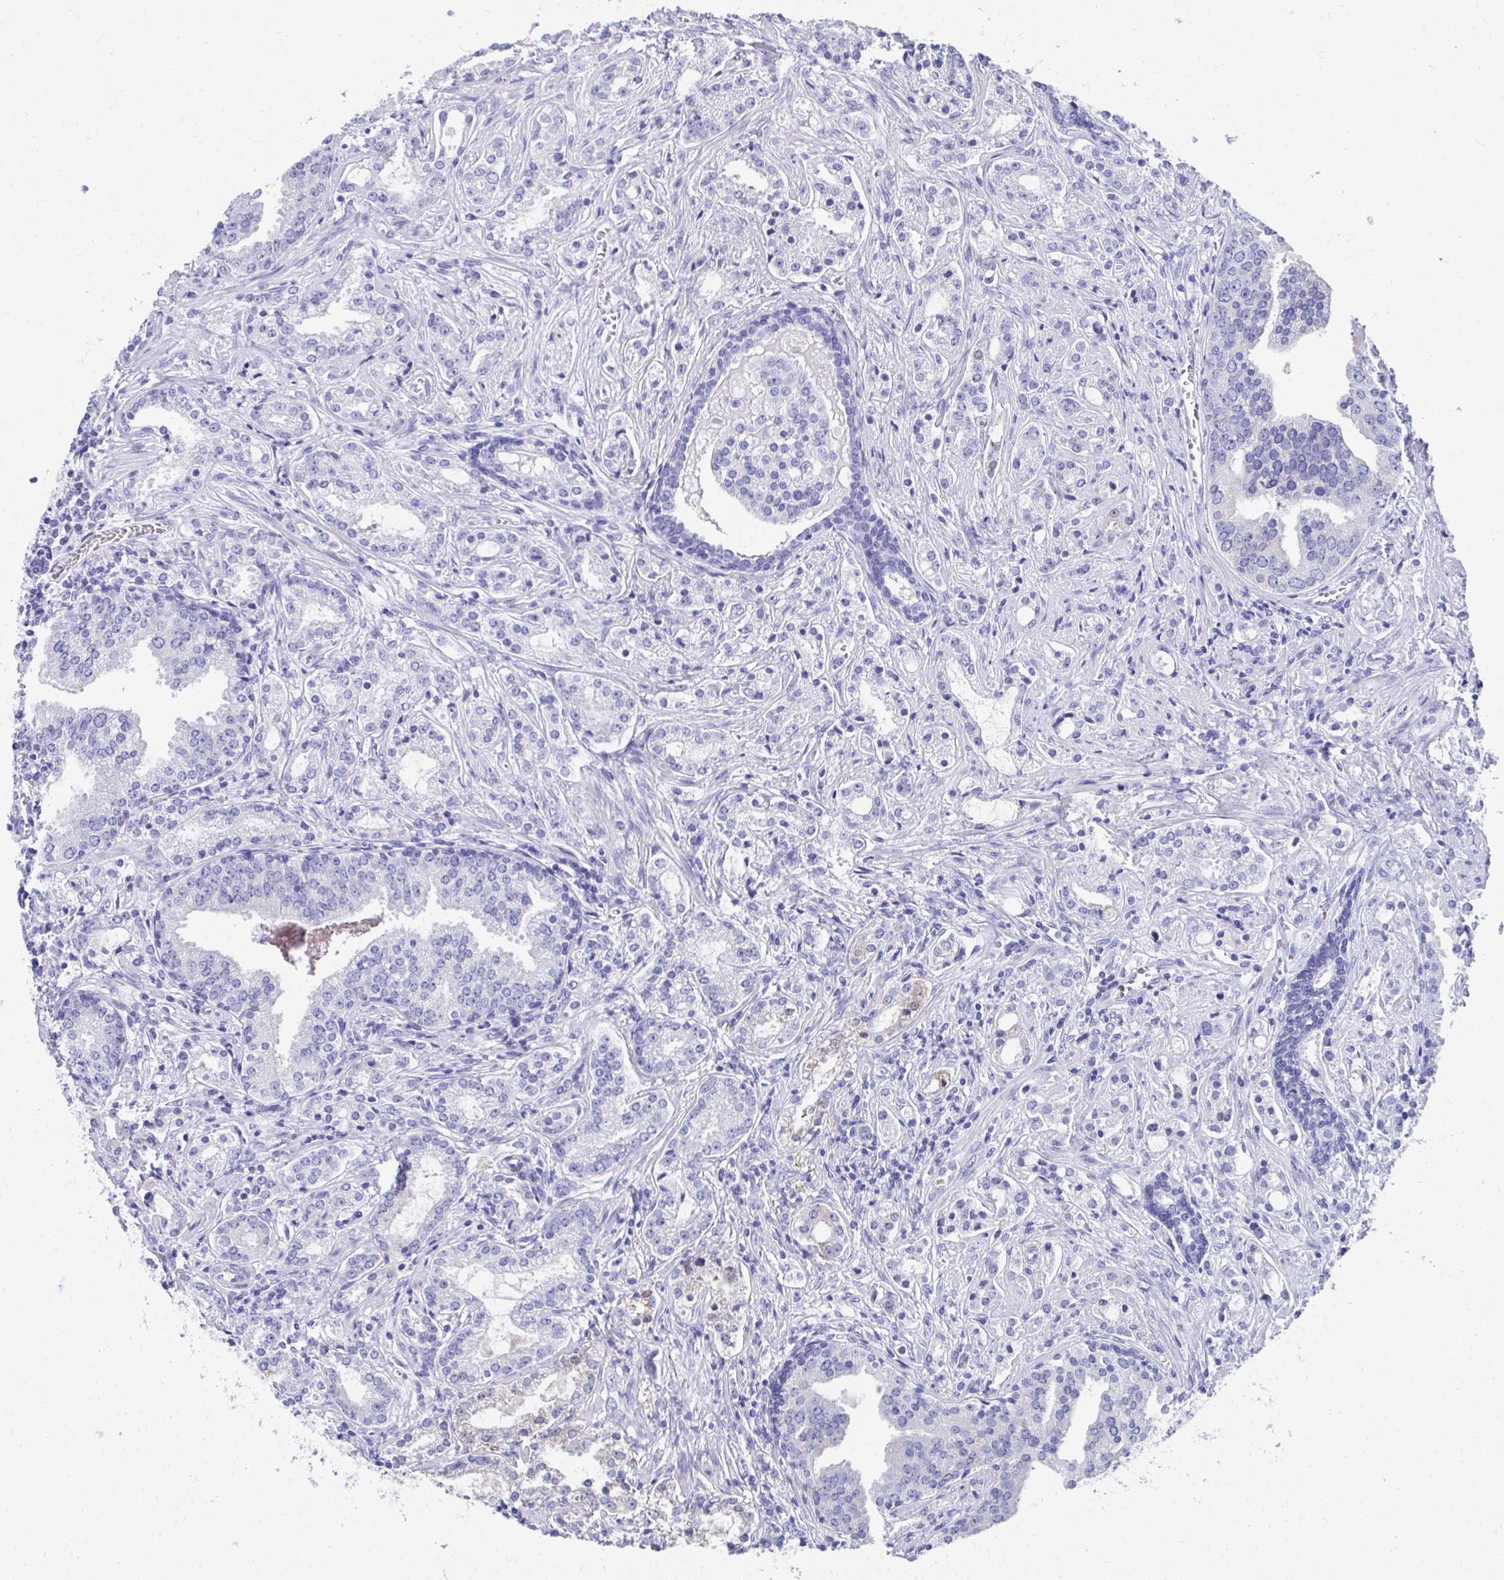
{"staining": {"intensity": "negative", "quantity": "none", "location": "none"}, "tissue": "prostate cancer", "cell_type": "Tumor cells", "image_type": "cancer", "snomed": [{"axis": "morphology", "description": "Adenocarcinoma, Medium grade"}, {"axis": "topography", "description": "Prostate"}], "caption": "Immunohistochemistry micrograph of human adenocarcinoma (medium-grade) (prostate) stained for a protein (brown), which reveals no staining in tumor cells. Brightfield microscopy of immunohistochemistry (IHC) stained with DAB (brown) and hematoxylin (blue), captured at high magnification.", "gene": "HGD", "patient": {"sex": "male", "age": 57}}